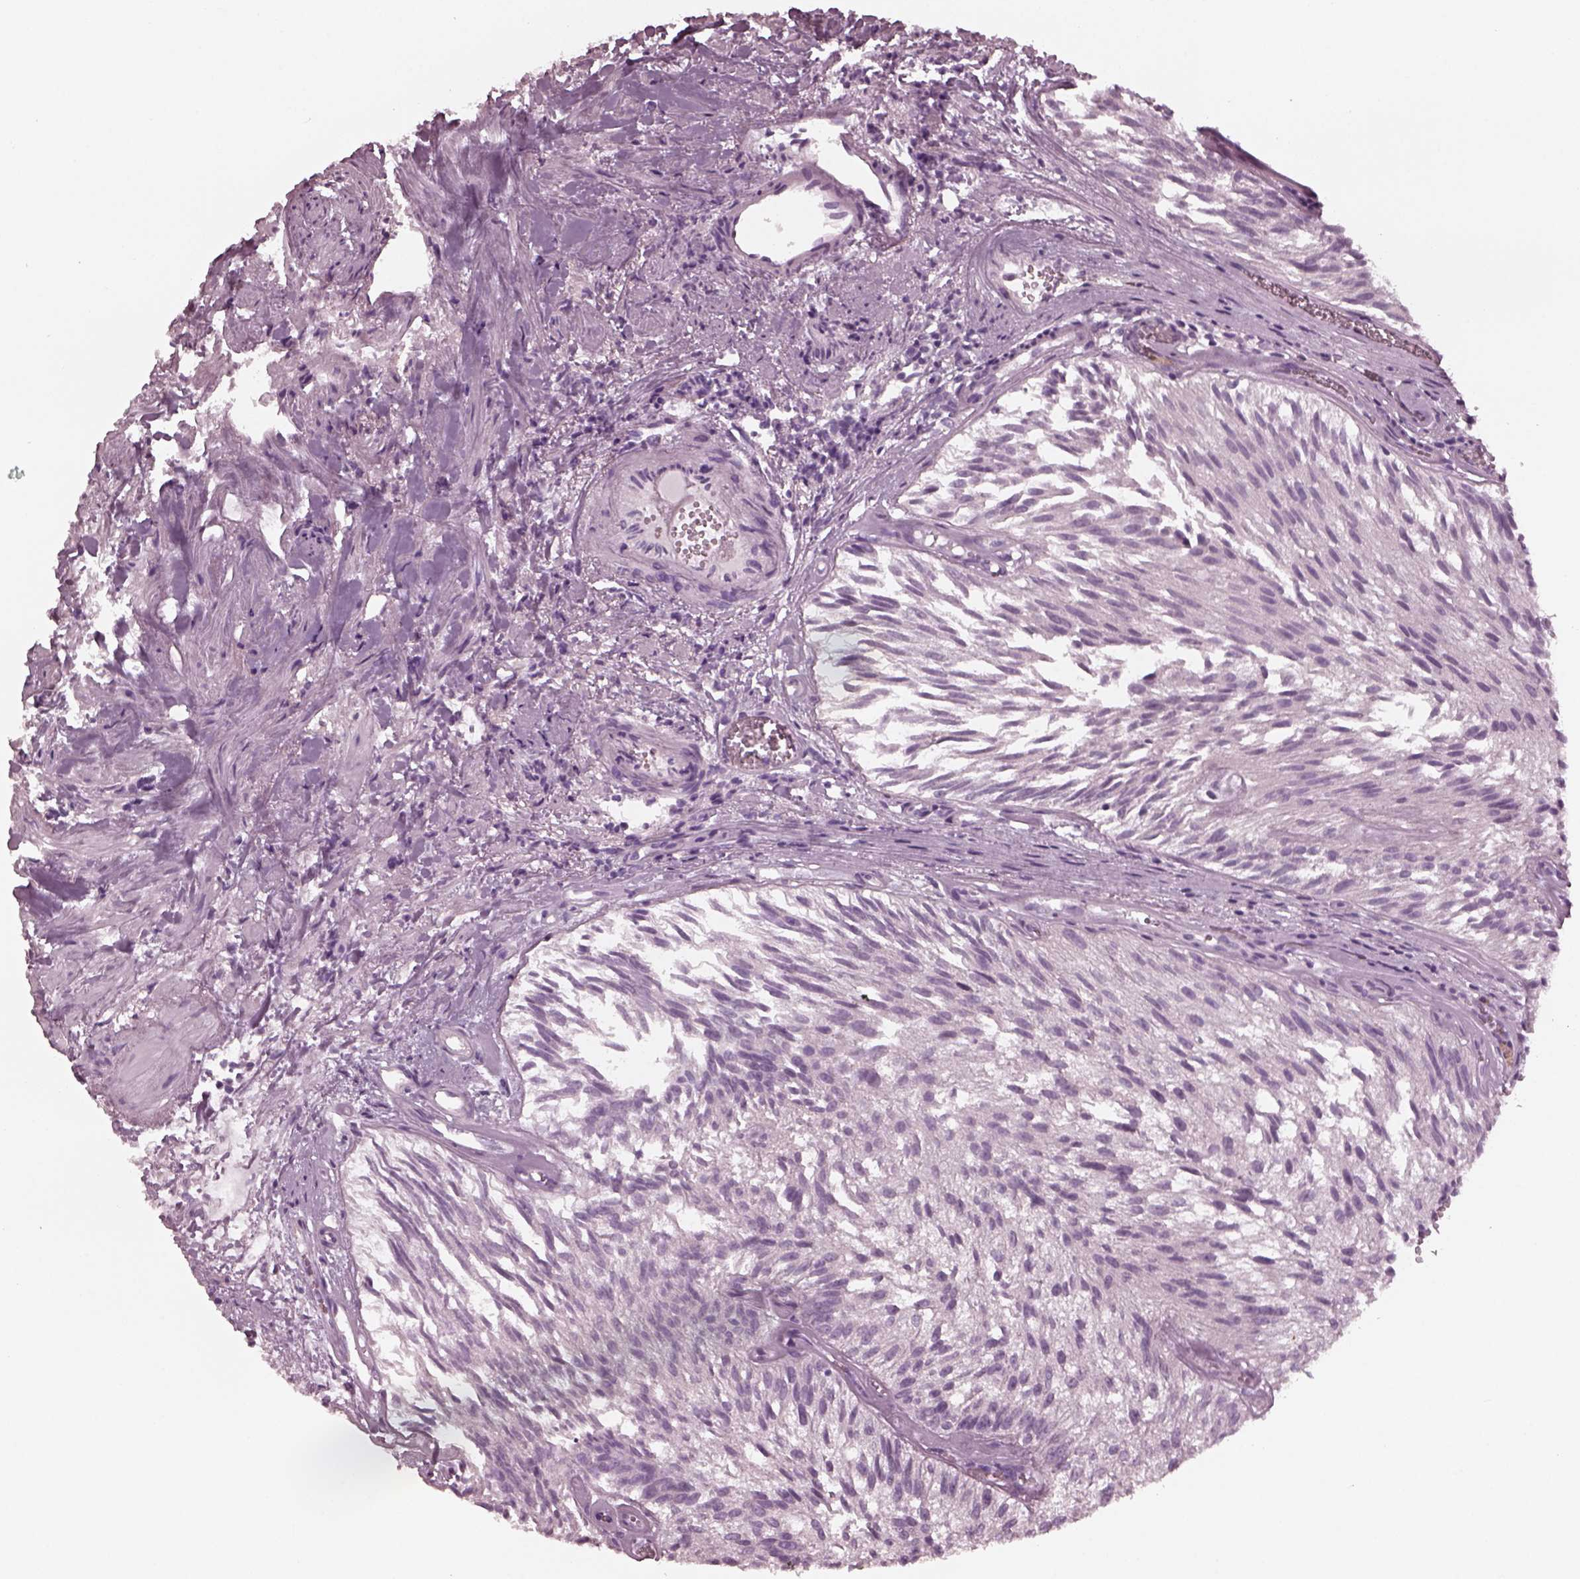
{"staining": {"intensity": "negative", "quantity": "none", "location": "none"}, "tissue": "urothelial cancer", "cell_type": "Tumor cells", "image_type": "cancer", "snomed": [{"axis": "morphology", "description": "Urothelial carcinoma, Low grade"}, {"axis": "topography", "description": "Urinary bladder"}], "caption": "DAB immunohistochemical staining of human low-grade urothelial carcinoma shows no significant expression in tumor cells.", "gene": "YY2", "patient": {"sex": "female", "age": 87}}